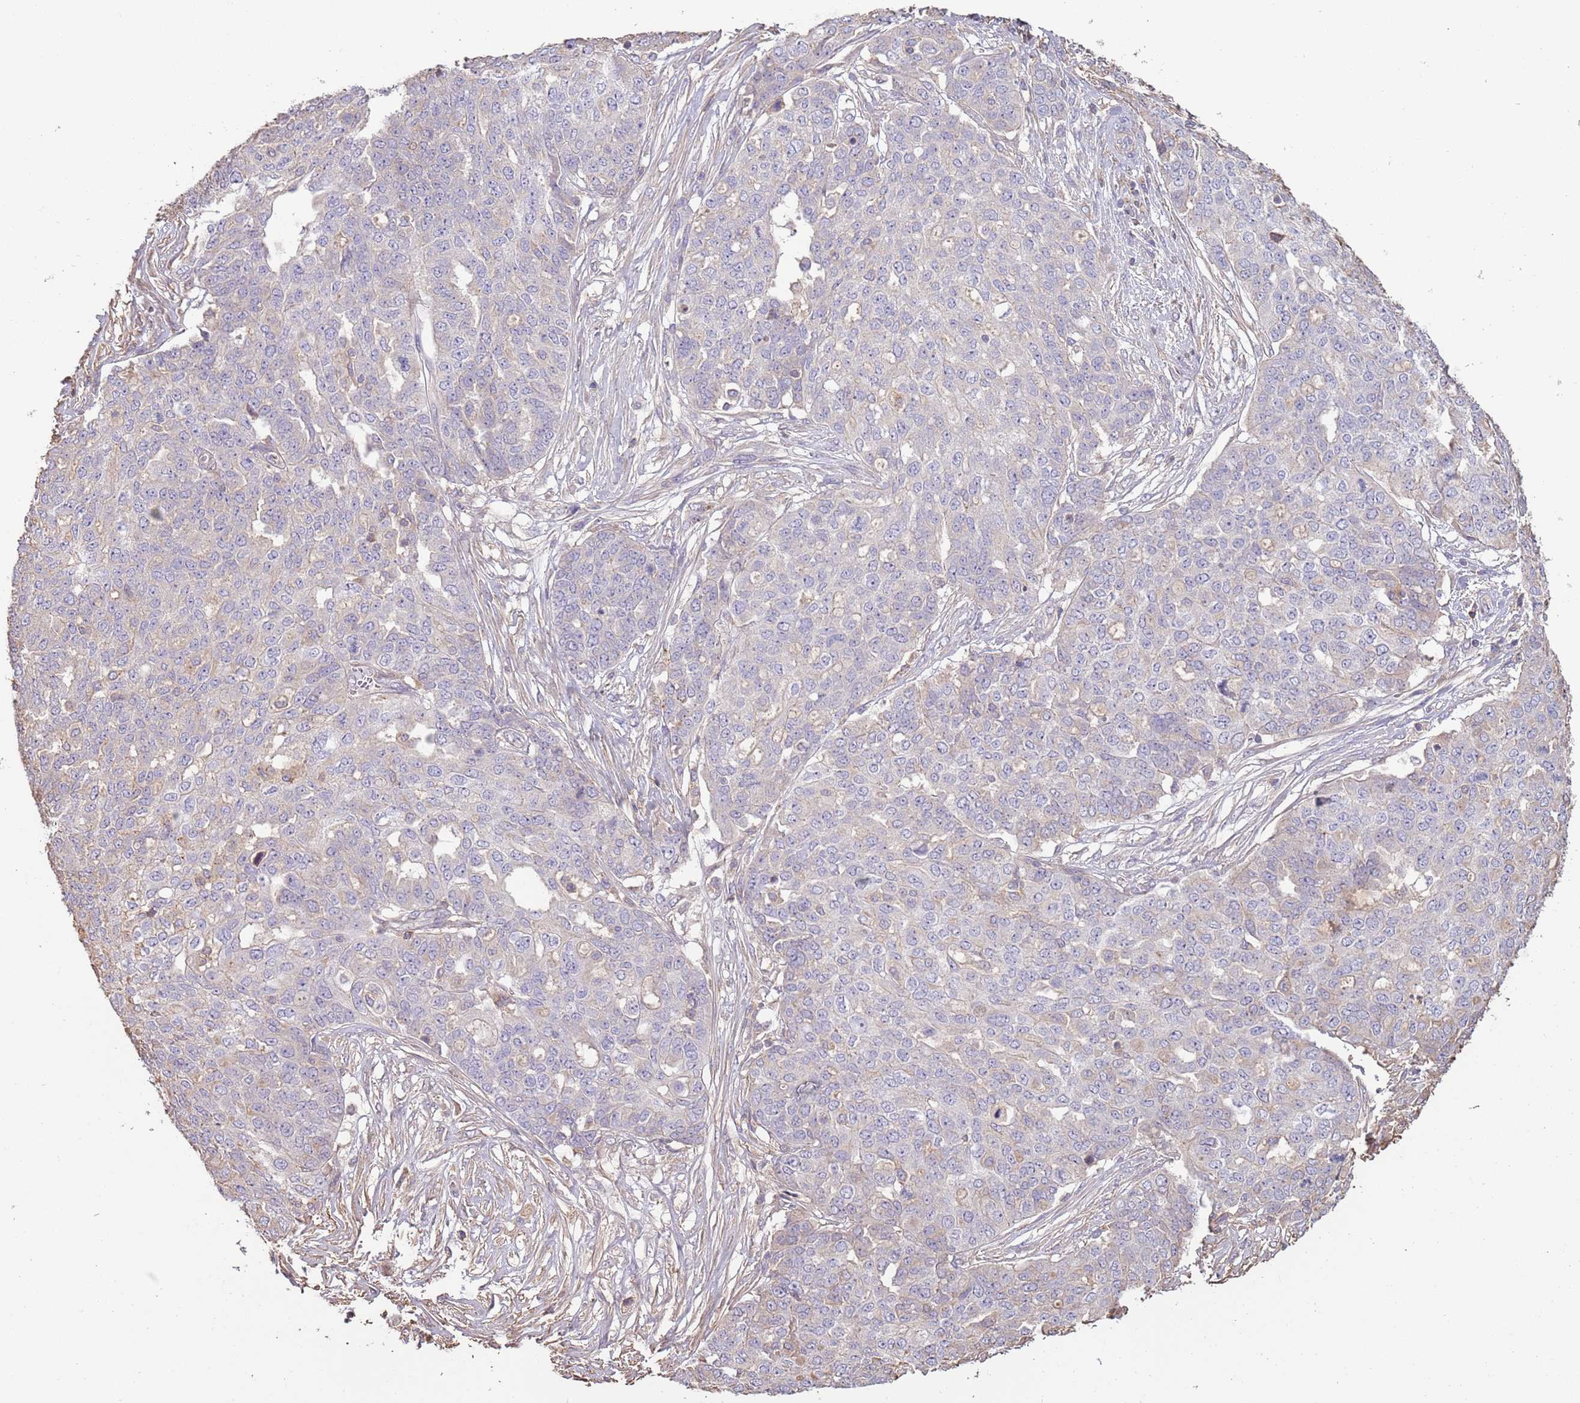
{"staining": {"intensity": "negative", "quantity": "none", "location": "none"}, "tissue": "ovarian cancer", "cell_type": "Tumor cells", "image_type": "cancer", "snomed": [{"axis": "morphology", "description": "Cystadenocarcinoma, serous, NOS"}, {"axis": "topography", "description": "Soft tissue"}, {"axis": "topography", "description": "Ovary"}], "caption": "Immunohistochemical staining of ovarian serous cystadenocarcinoma reveals no significant positivity in tumor cells.", "gene": "FECH", "patient": {"sex": "female", "age": 57}}